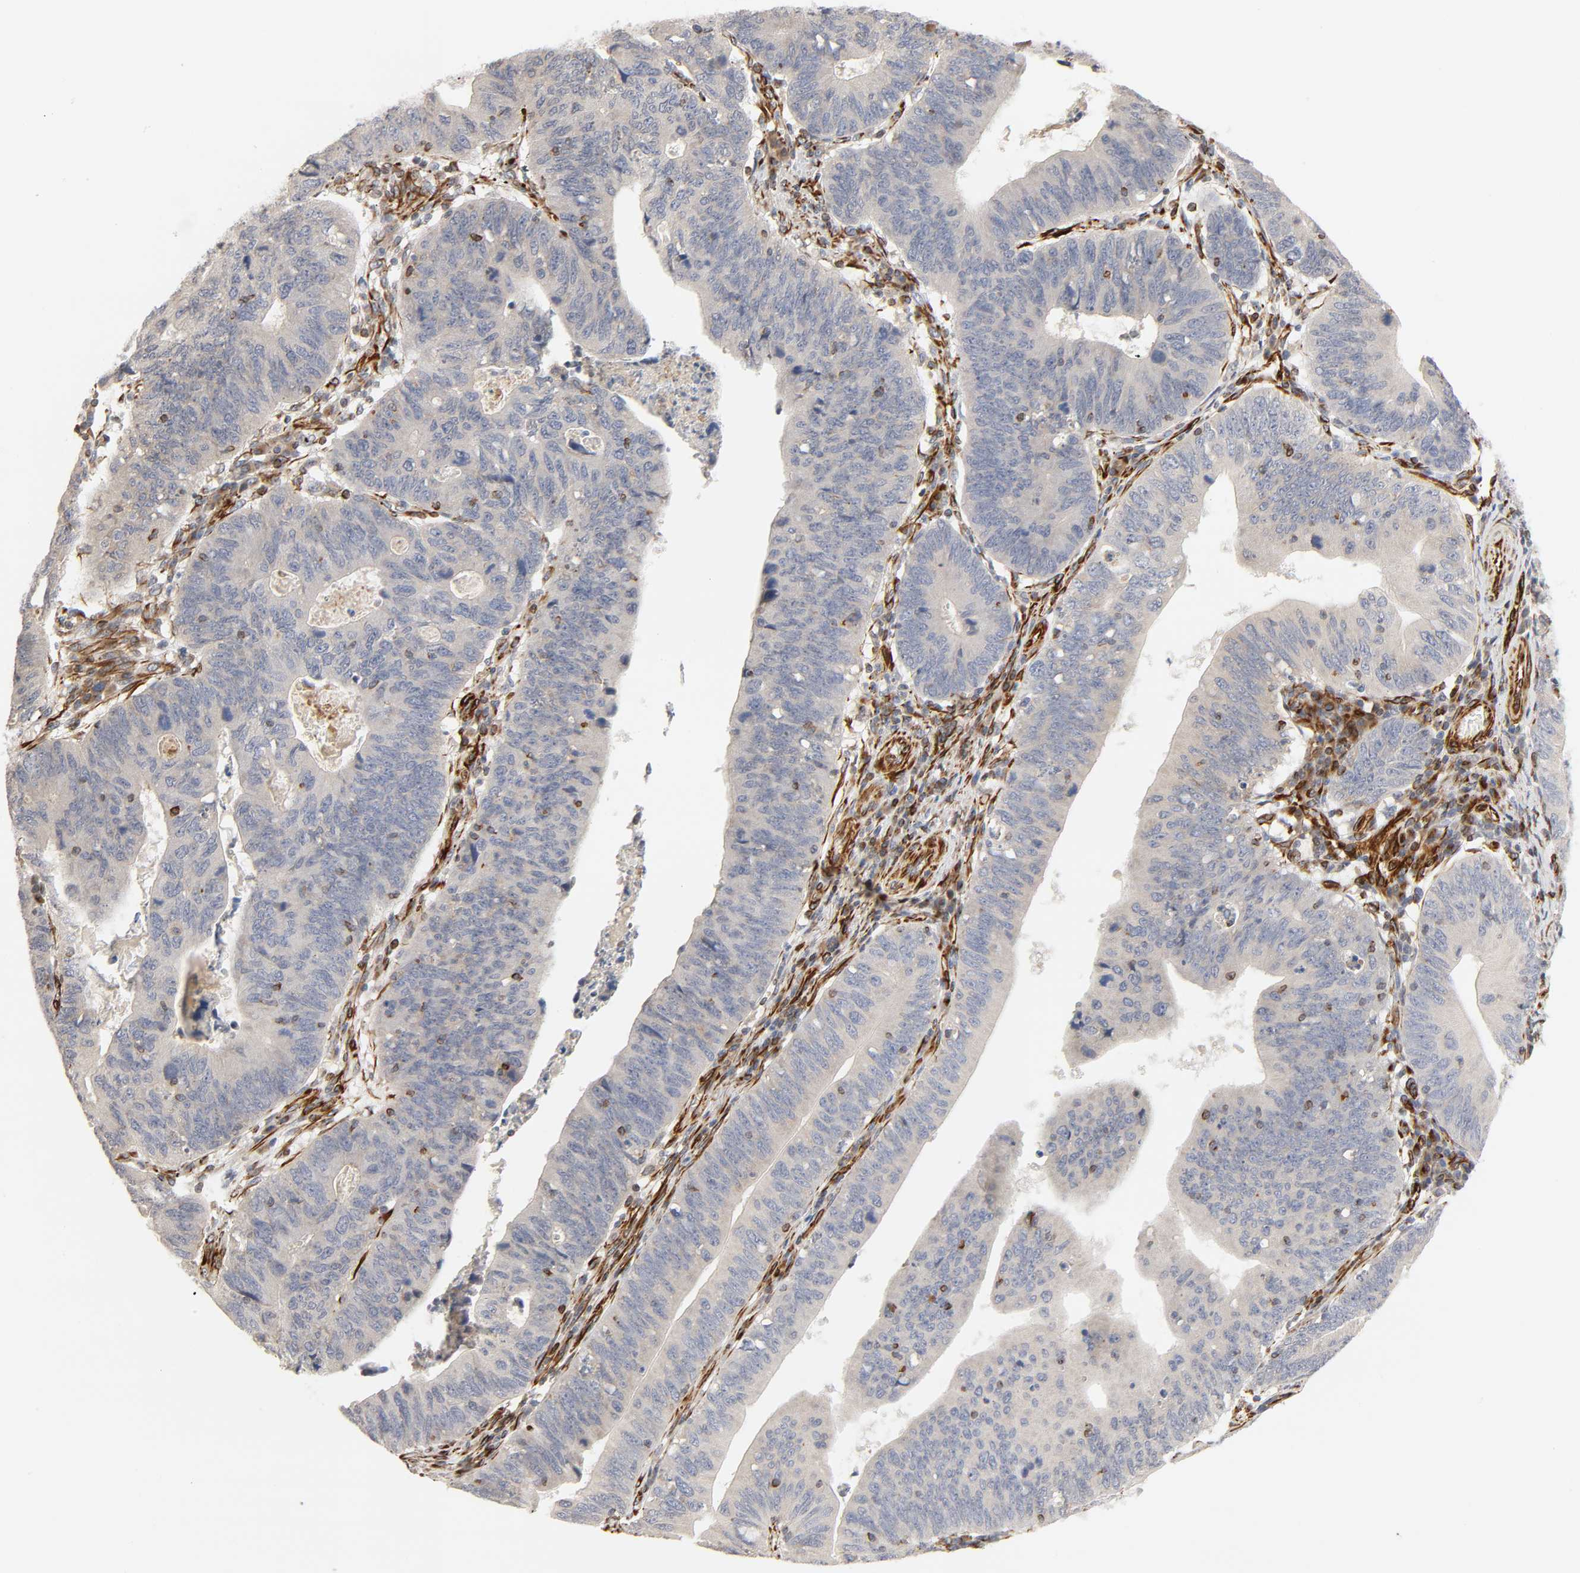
{"staining": {"intensity": "moderate", "quantity": "25%-75%", "location": "cytoplasmic/membranous"}, "tissue": "stomach cancer", "cell_type": "Tumor cells", "image_type": "cancer", "snomed": [{"axis": "morphology", "description": "Adenocarcinoma, NOS"}, {"axis": "topography", "description": "Stomach"}], "caption": "The micrograph displays immunohistochemical staining of stomach adenocarcinoma. There is moderate cytoplasmic/membranous positivity is present in about 25%-75% of tumor cells.", "gene": "FAM118A", "patient": {"sex": "male", "age": 59}}